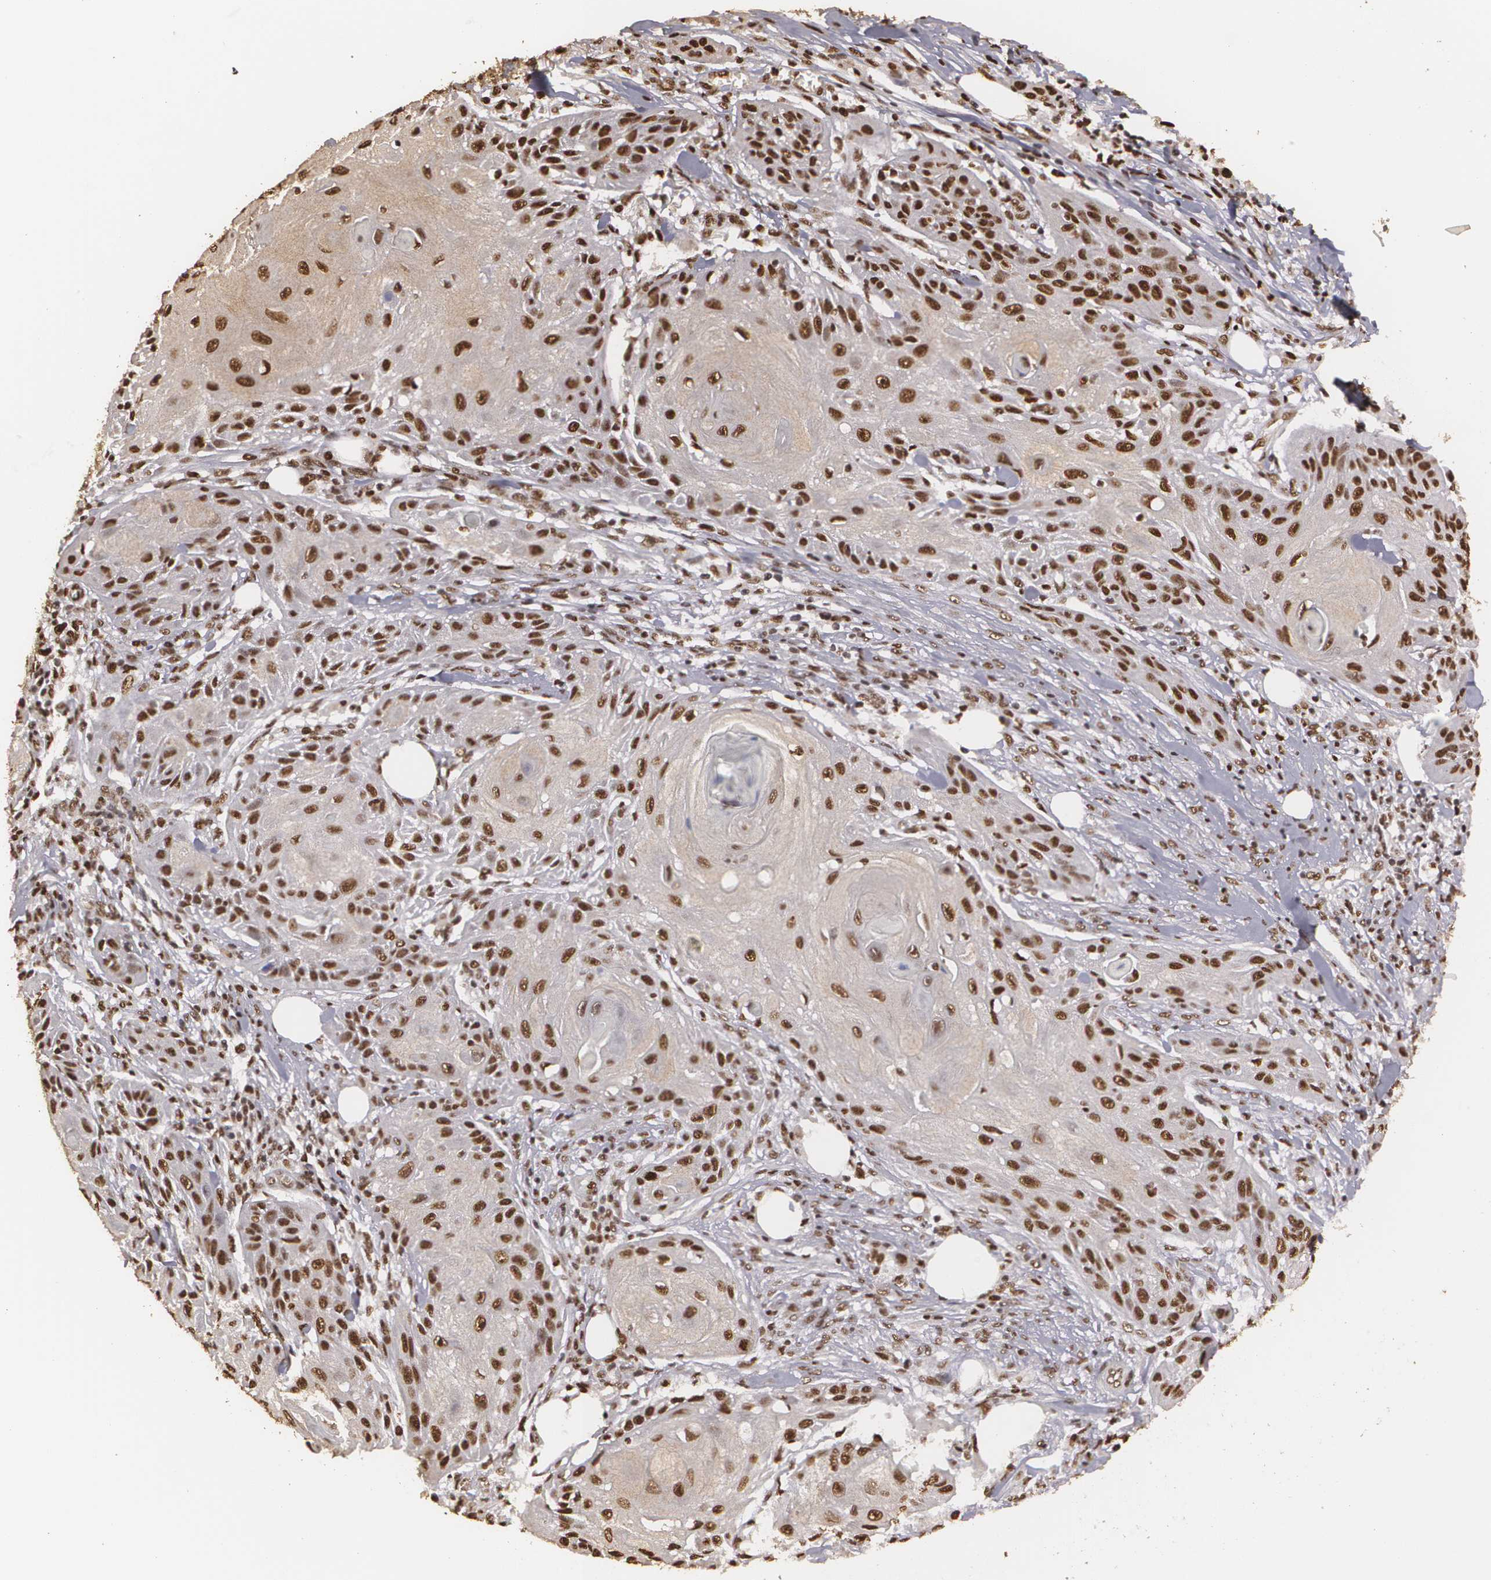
{"staining": {"intensity": "strong", "quantity": ">75%", "location": "cytoplasmic/membranous,nuclear"}, "tissue": "skin cancer", "cell_type": "Tumor cells", "image_type": "cancer", "snomed": [{"axis": "morphology", "description": "Squamous cell carcinoma, NOS"}, {"axis": "topography", "description": "Skin"}], "caption": "High-power microscopy captured an immunohistochemistry (IHC) micrograph of skin cancer, revealing strong cytoplasmic/membranous and nuclear positivity in about >75% of tumor cells. The staining is performed using DAB brown chromogen to label protein expression. The nuclei are counter-stained blue using hematoxylin.", "gene": "RCOR1", "patient": {"sex": "female", "age": 88}}